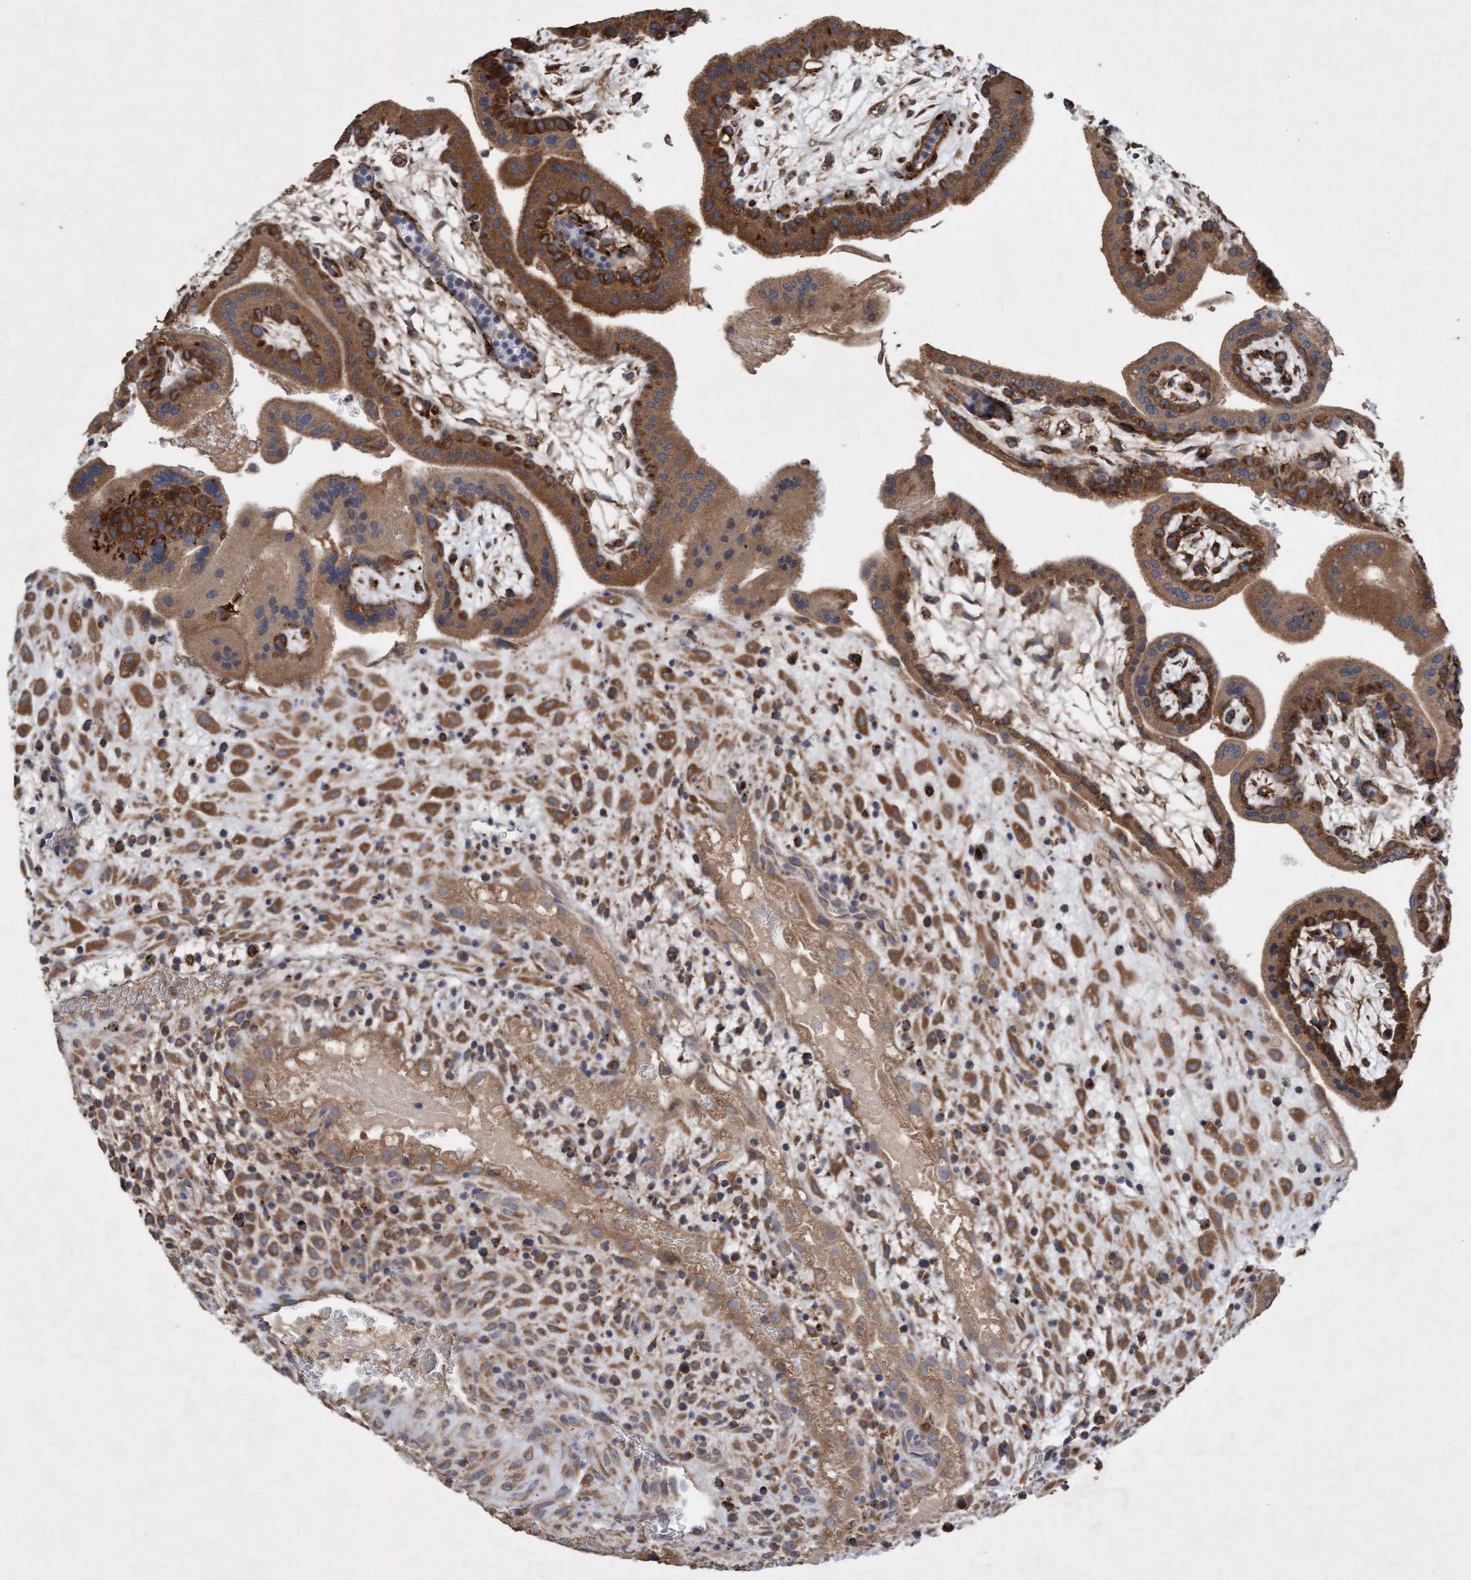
{"staining": {"intensity": "strong", "quantity": ">75%", "location": "cytoplasmic/membranous"}, "tissue": "placenta", "cell_type": "Decidual cells", "image_type": "normal", "snomed": [{"axis": "morphology", "description": "Normal tissue, NOS"}, {"axis": "topography", "description": "Placenta"}], "caption": "Benign placenta was stained to show a protein in brown. There is high levels of strong cytoplasmic/membranous expression in about >75% of decidual cells. The protein is stained brown, and the nuclei are stained in blue (DAB (3,3'-diaminobenzidine) IHC with brightfield microscopy, high magnification).", "gene": "ATPAF2", "patient": {"sex": "female", "age": 35}}